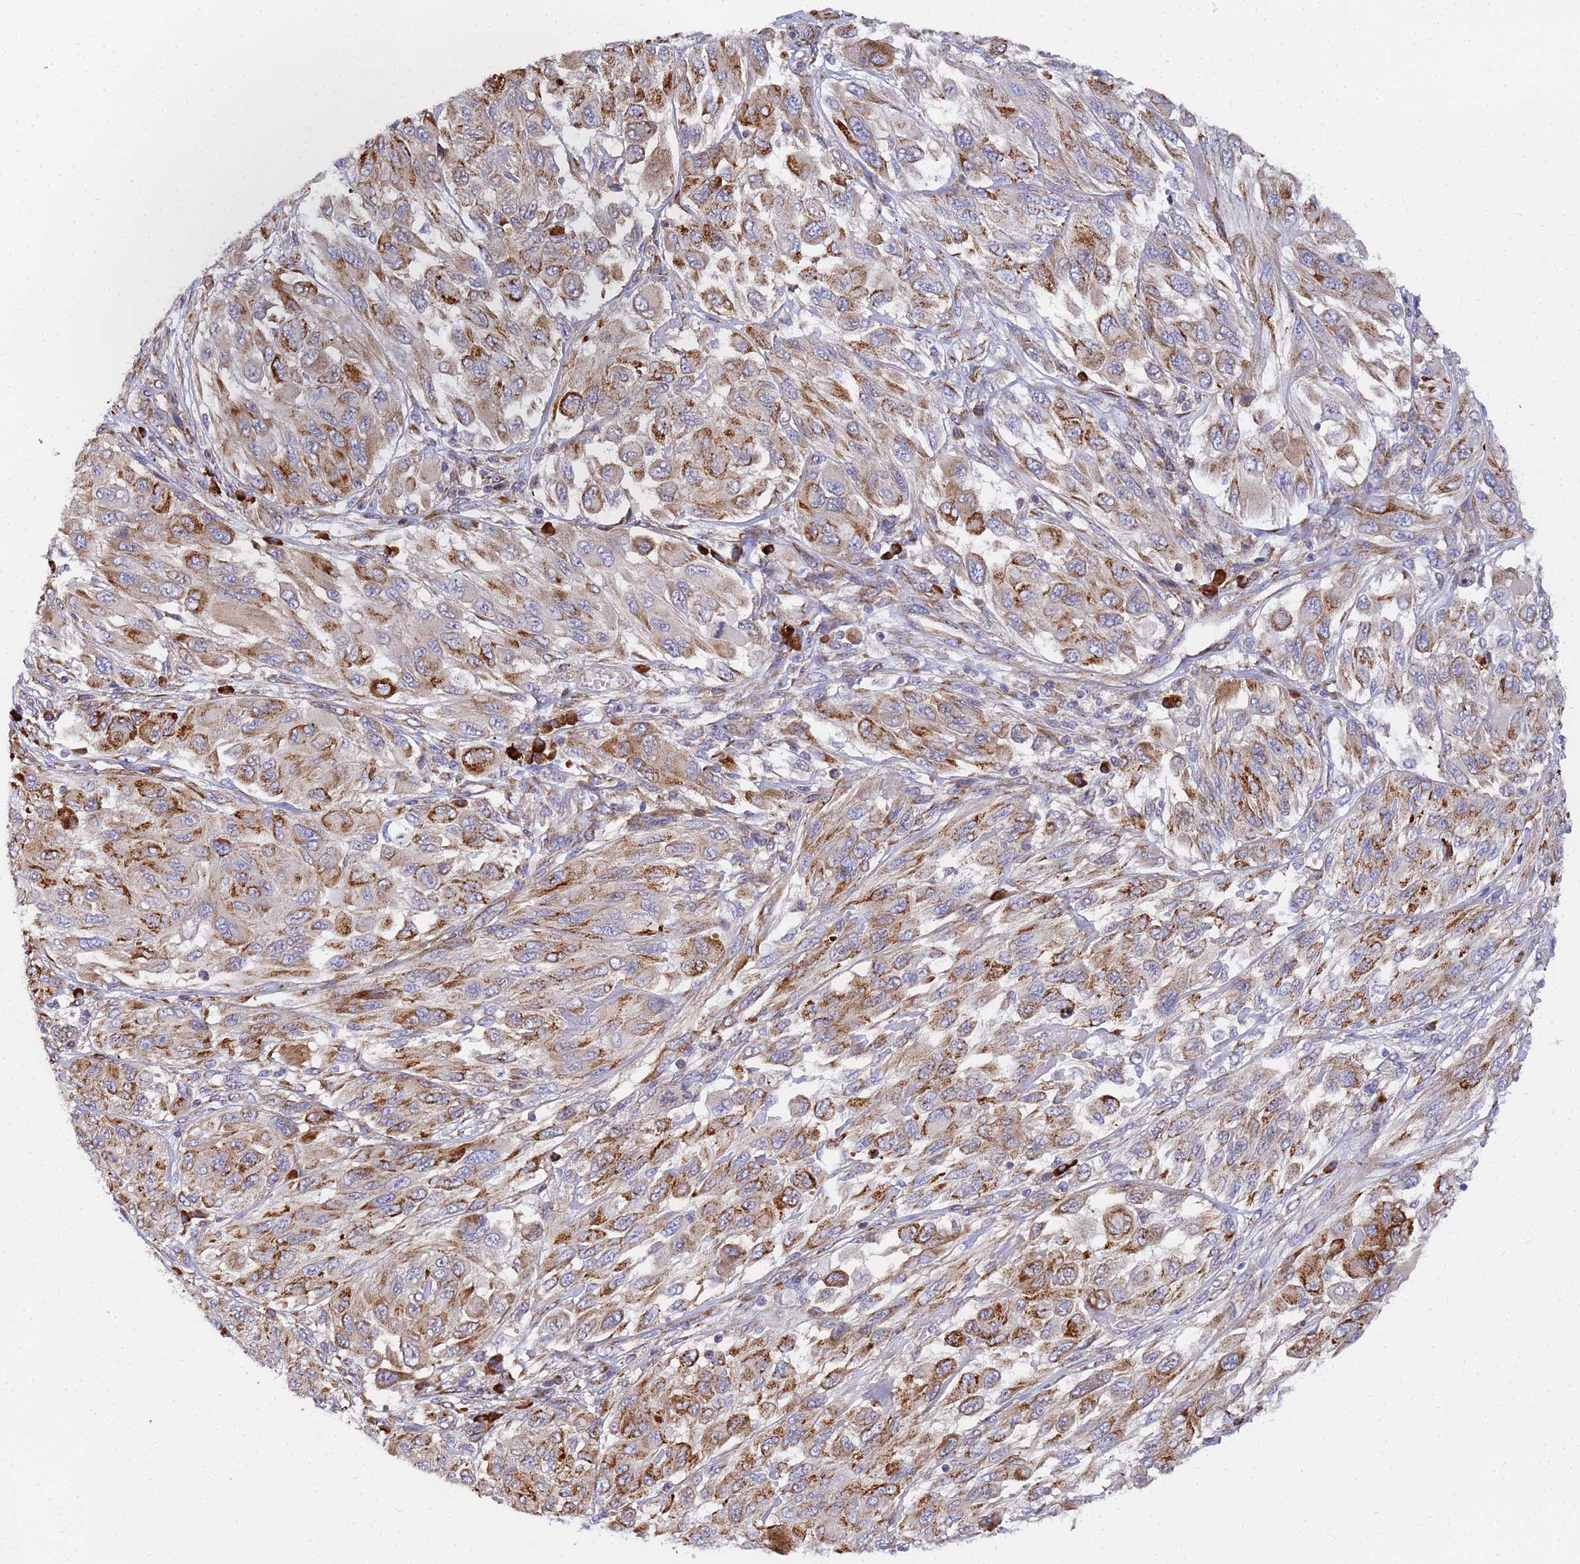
{"staining": {"intensity": "moderate", "quantity": "25%-75%", "location": "cytoplasmic/membranous"}, "tissue": "melanoma", "cell_type": "Tumor cells", "image_type": "cancer", "snomed": [{"axis": "morphology", "description": "Malignant melanoma, NOS"}, {"axis": "topography", "description": "Skin"}], "caption": "Protein expression analysis of human melanoma reveals moderate cytoplasmic/membranous expression in approximately 25%-75% of tumor cells. The protein of interest is stained brown, and the nuclei are stained in blue (DAB (3,3'-diaminobenzidine) IHC with brightfield microscopy, high magnification).", "gene": "POM121", "patient": {"sex": "female", "age": 91}}